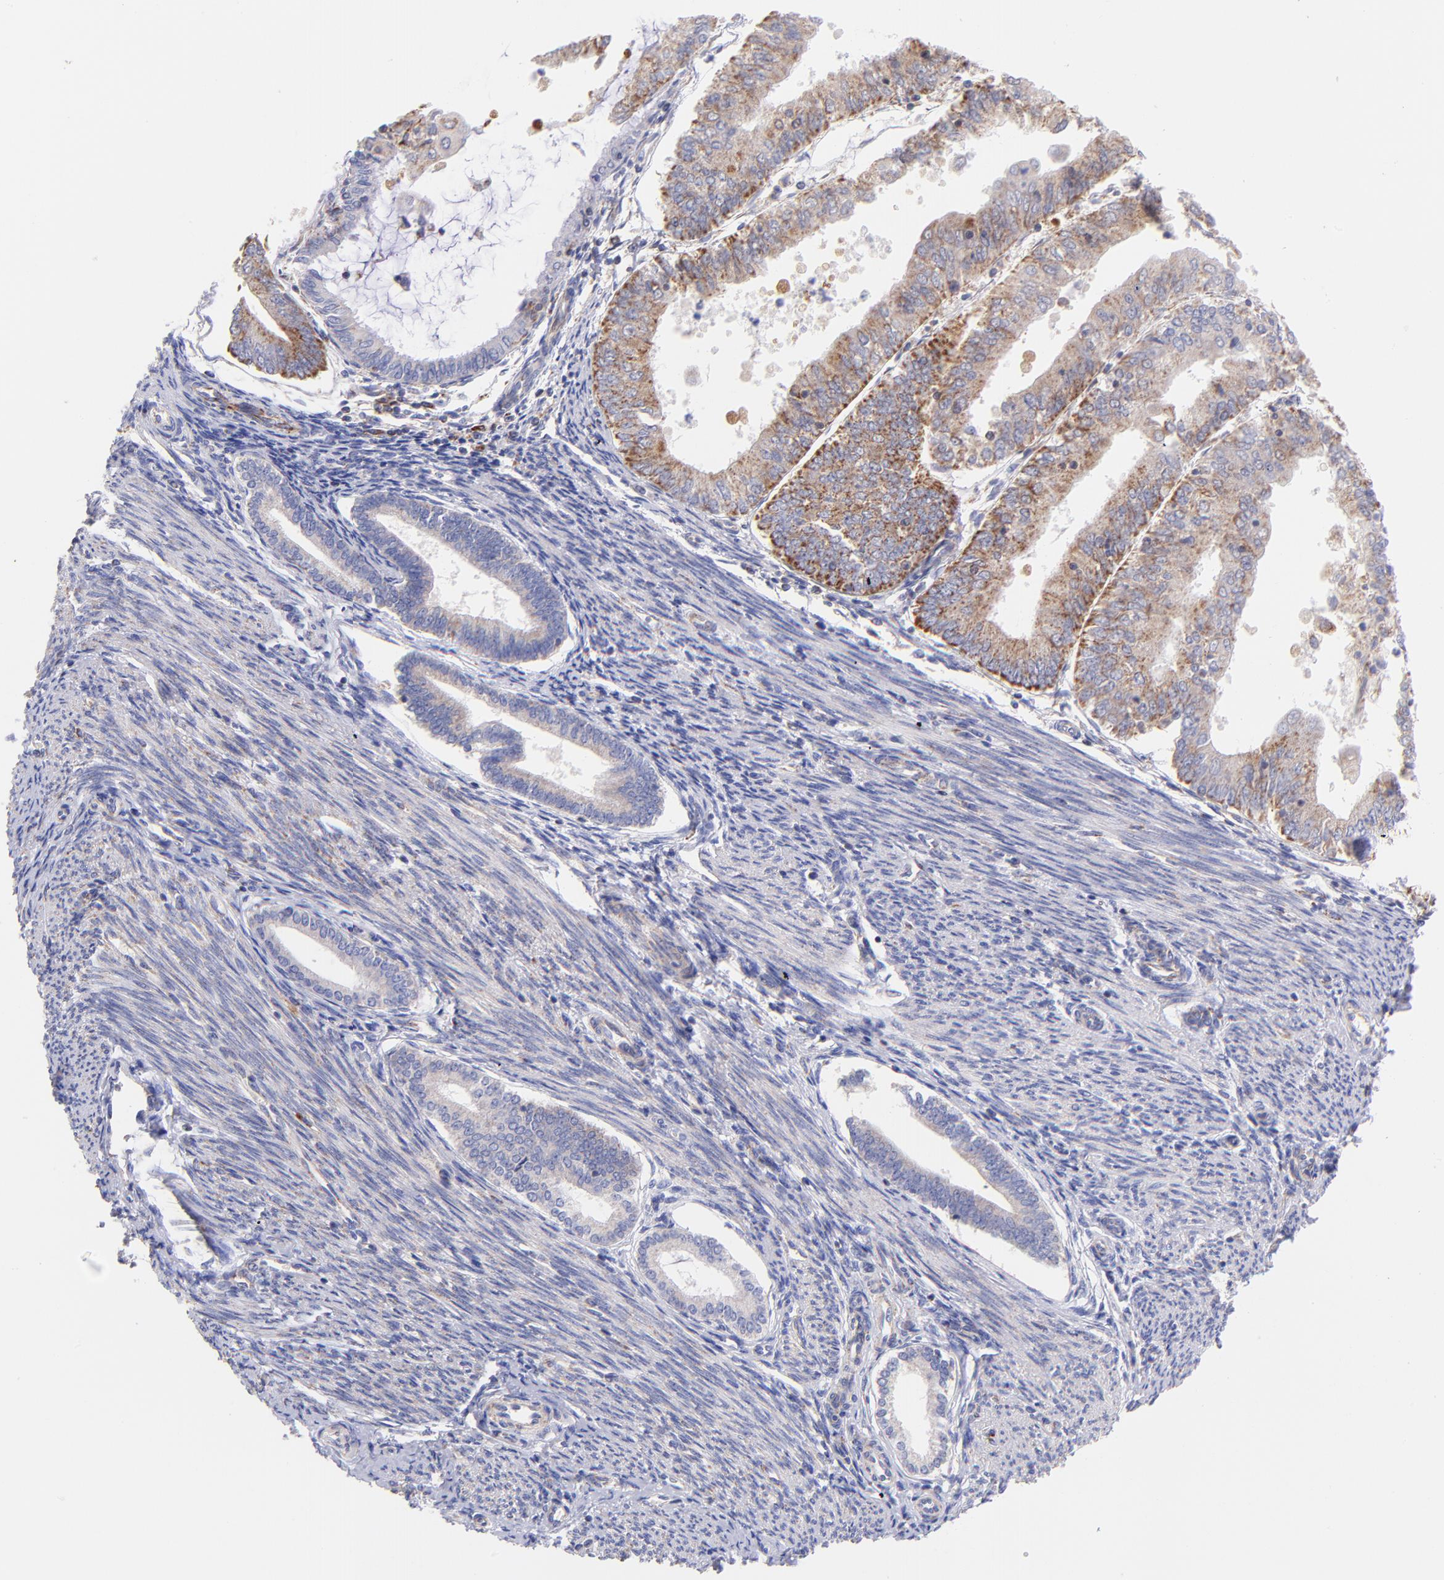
{"staining": {"intensity": "weak", "quantity": "25%-75%", "location": "cytoplasmic/membranous"}, "tissue": "endometrial cancer", "cell_type": "Tumor cells", "image_type": "cancer", "snomed": [{"axis": "morphology", "description": "Adenocarcinoma, NOS"}, {"axis": "topography", "description": "Endometrium"}], "caption": "Endometrial cancer (adenocarcinoma) tissue reveals weak cytoplasmic/membranous expression in approximately 25%-75% of tumor cells, visualized by immunohistochemistry. The staining was performed using DAB to visualize the protein expression in brown, while the nuclei were stained in blue with hematoxylin (Magnification: 20x).", "gene": "NDUFB7", "patient": {"sex": "female", "age": 79}}